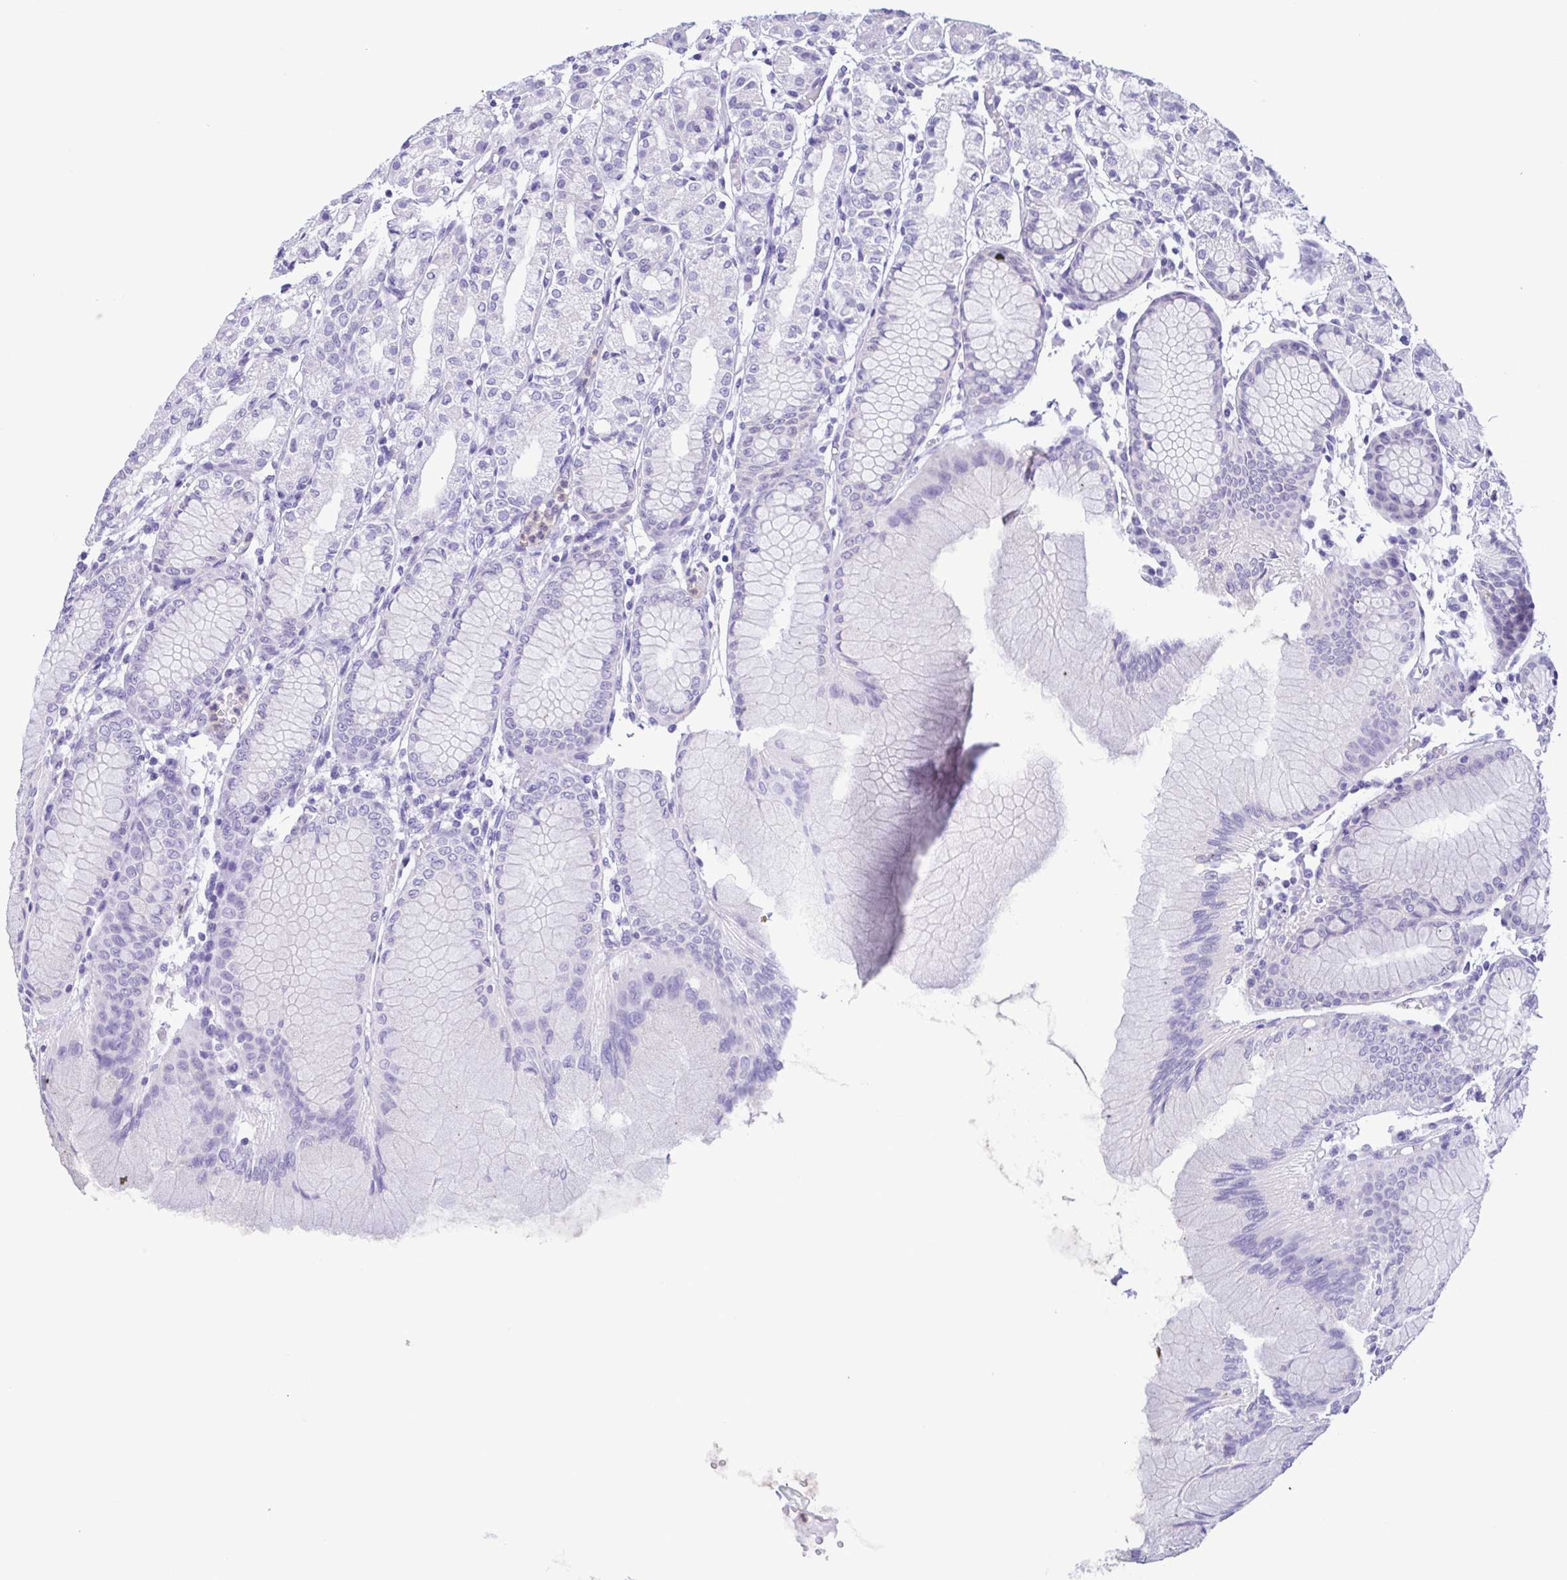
{"staining": {"intensity": "negative", "quantity": "none", "location": "none"}, "tissue": "stomach", "cell_type": "Glandular cells", "image_type": "normal", "snomed": [{"axis": "morphology", "description": "Normal tissue, NOS"}, {"axis": "topography", "description": "Stomach"}], "caption": "Immunohistochemical staining of benign stomach demonstrates no significant positivity in glandular cells. The staining was performed using DAB to visualize the protein expression in brown, while the nuclei were stained in blue with hematoxylin (Magnification: 20x).", "gene": "LDHC", "patient": {"sex": "female", "age": 57}}